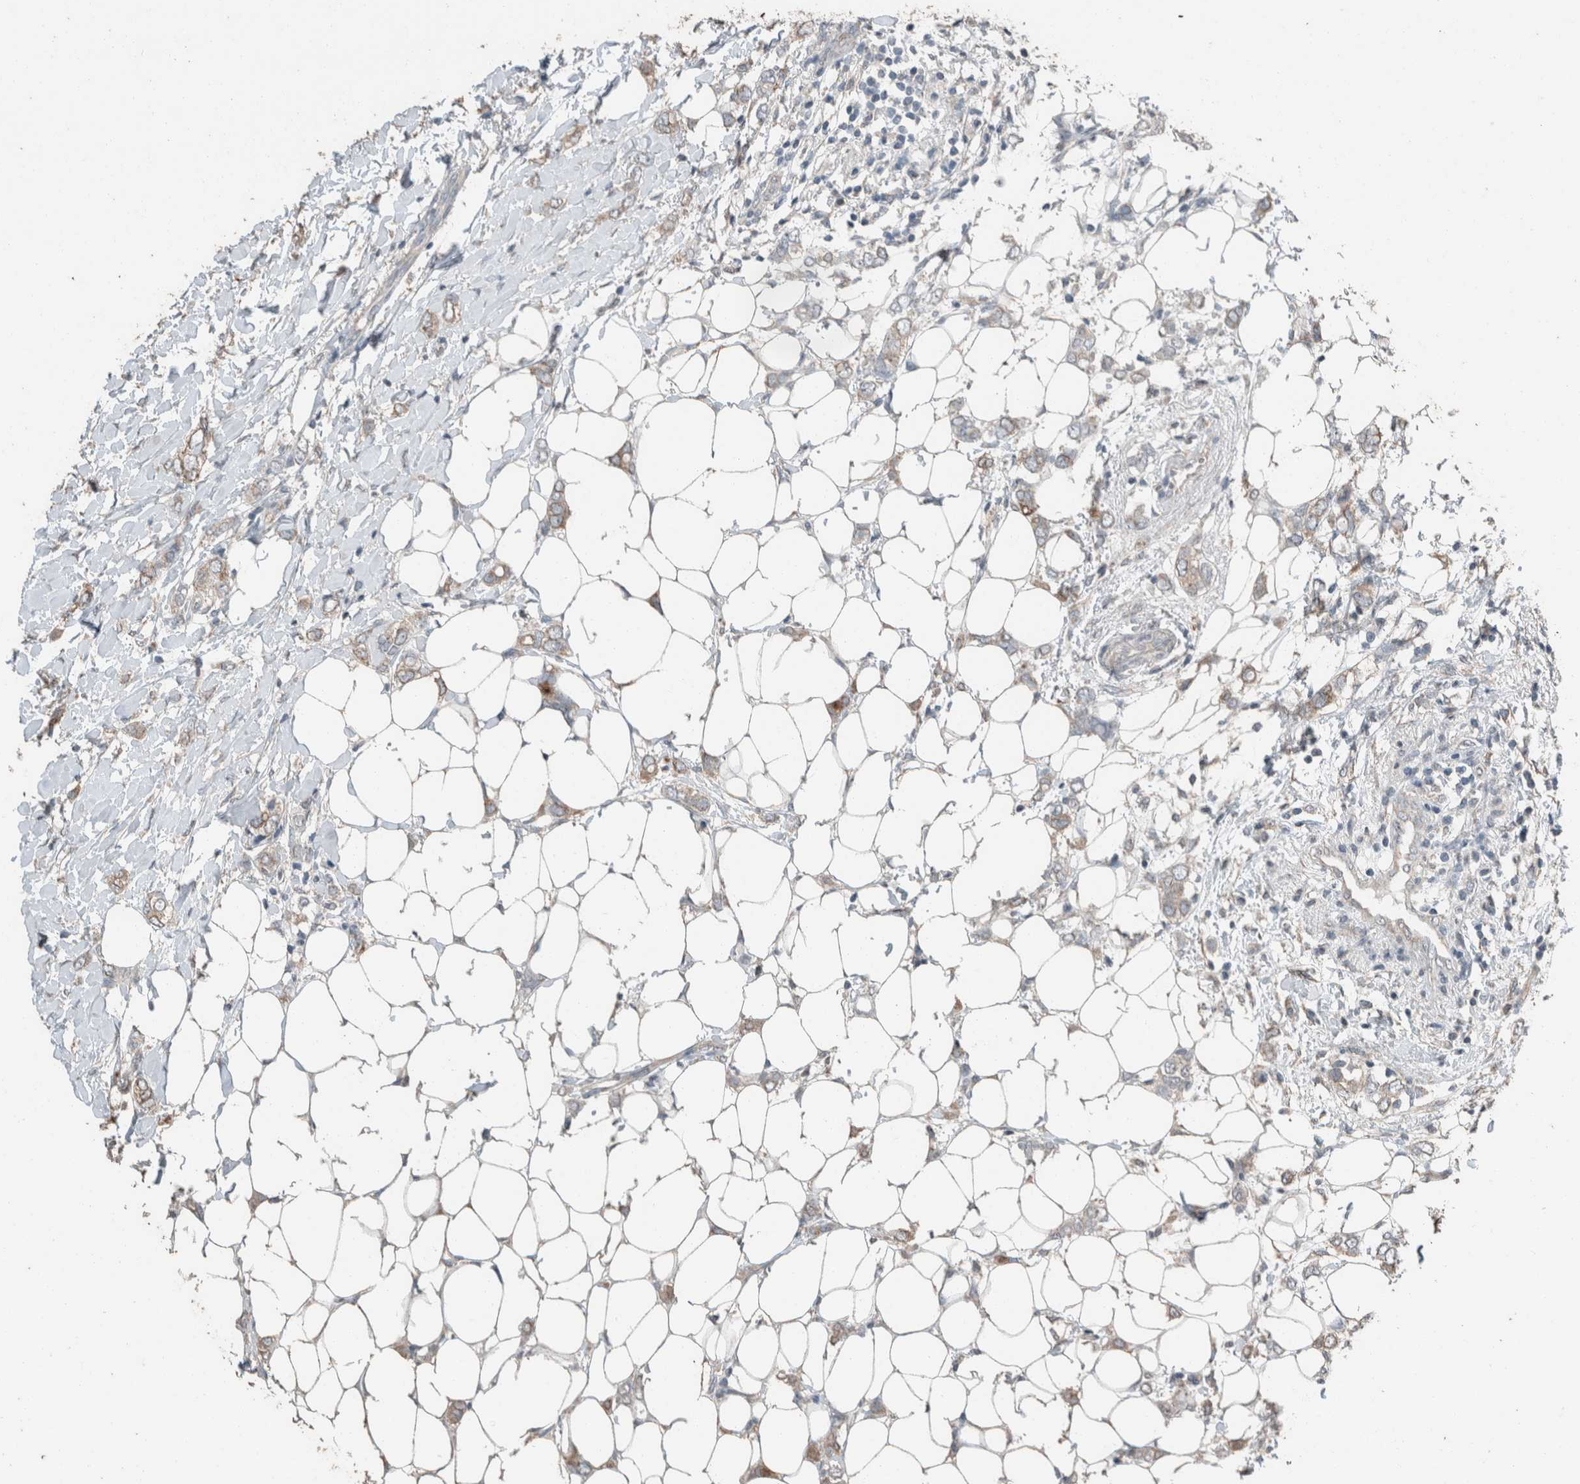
{"staining": {"intensity": "weak", "quantity": ">75%", "location": "cytoplasmic/membranous"}, "tissue": "breast cancer", "cell_type": "Tumor cells", "image_type": "cancer", "snomed": [{"axis": "morphology", "description": "Normal tissue, NOS"}, {"axis": "morphology", "description": "Lobular carcinoma"}, {"axis": "topography", "description": "Breast"}], "caption": "Breast cancer (lobular carcinoma) was stained to show a protein in brown. There is low levels of weak cytoplasmic/membranous staining in about >75% of tumor cells. The protein is shown in brown color, while the nuclei are stained blue.", "gene": "ACVR2B", "patient": {"sex": "female", "age": 47}}